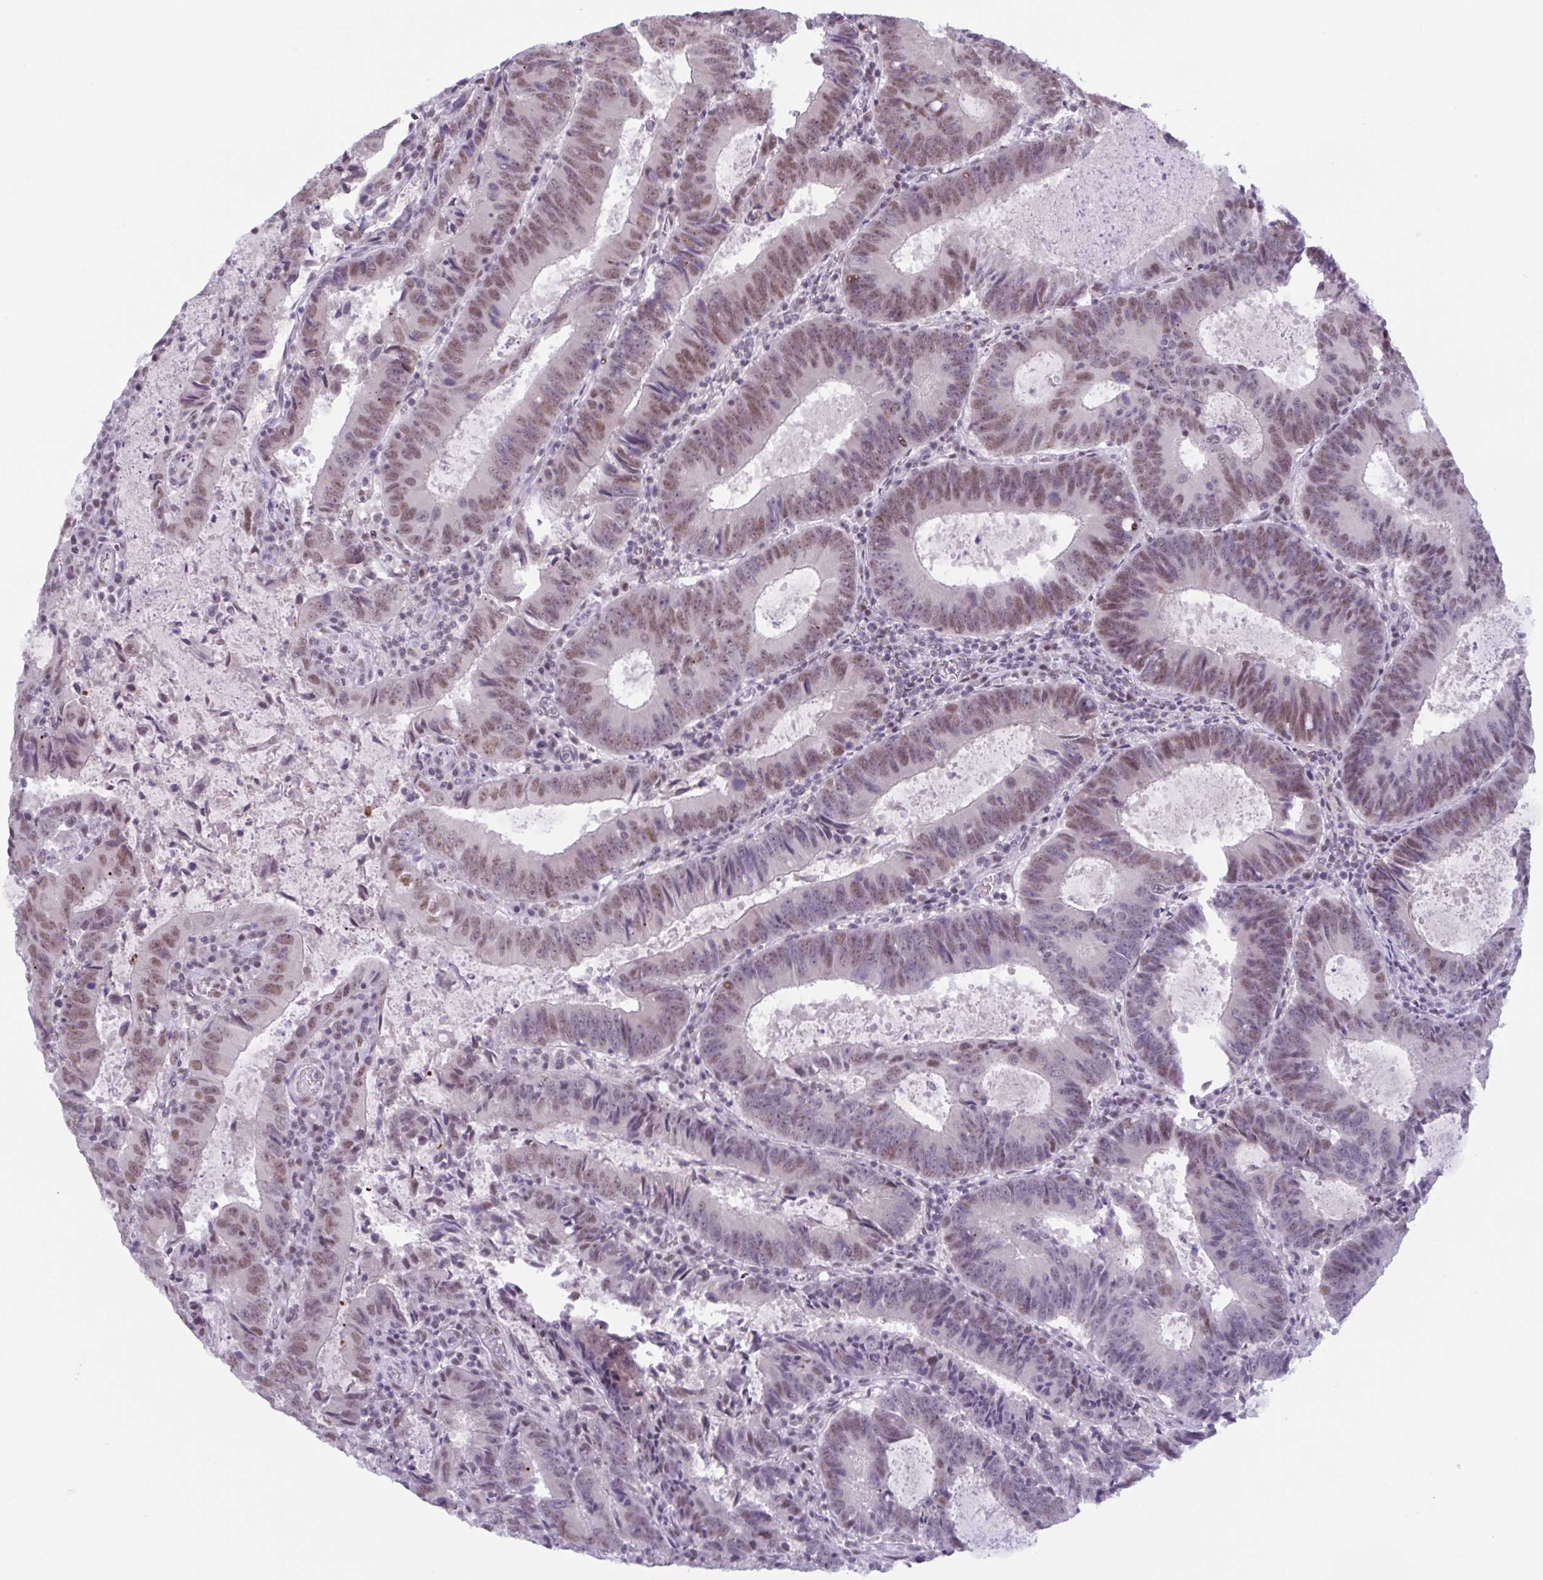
{"staining": {"intensity": "moderate", "quantity": "25%-75%", "location": "nuclear"}, "tissue": "colorectal cancer", "cell_type": "Tumor cells", "image_type": "cancer", "snomed": [{"axis": "morphology", "description": "Adenocarcinoma, NOS"}, {"axis": "topography", "description": "Colon"}], "caption": "DAB immunohistochemical staining of adenocarcinoma (colorectal) displays moderate nuclear protein staining in approximately 25%-75% of tumor cells.", "gene": "PLG", "patient": {"sex": "male", "age": 67}}